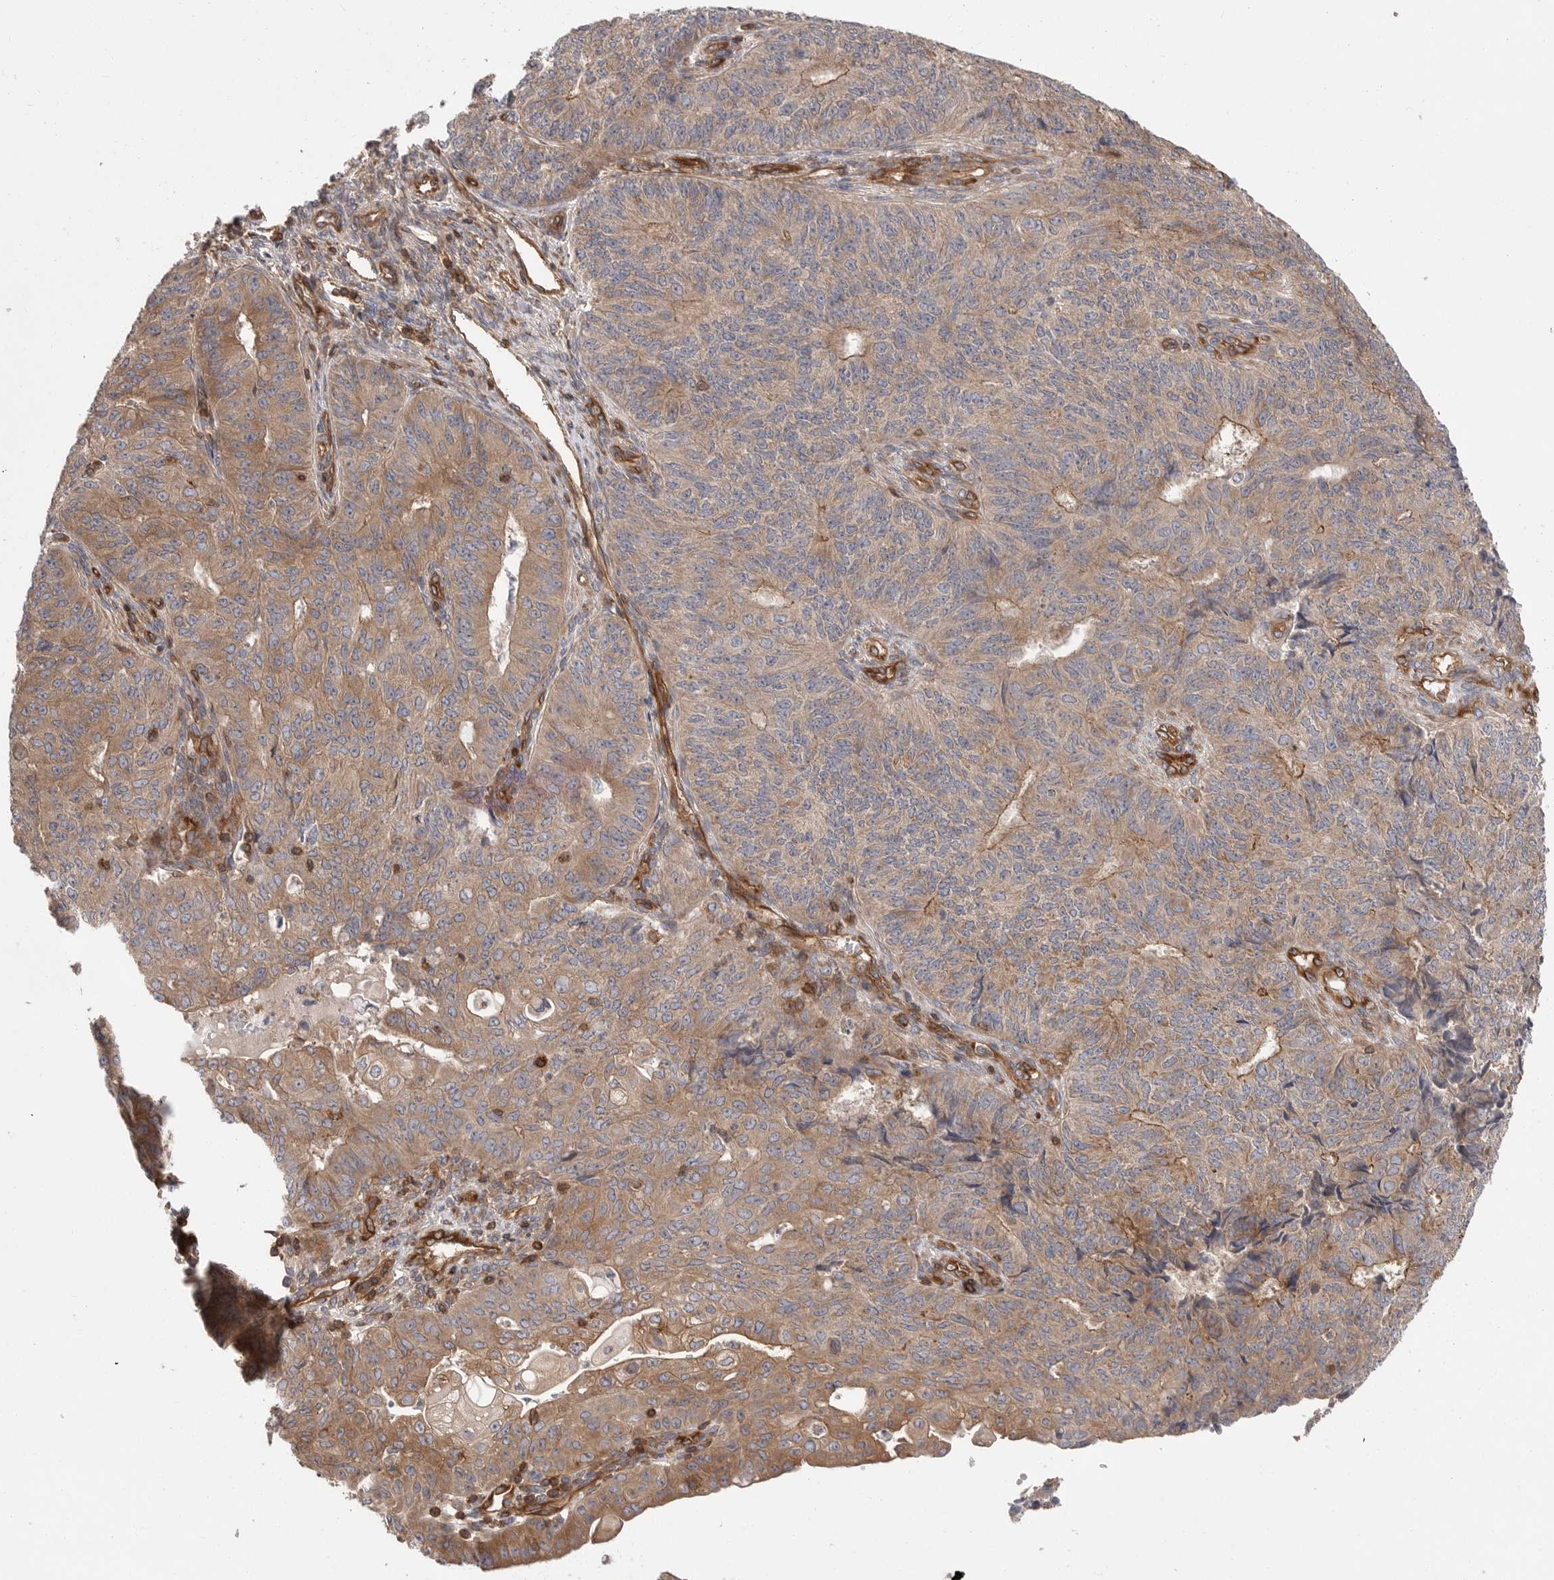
{"staining": {"intensity": "moderate", "quantity": ">75%", "location": "cytoplasmic/membranous"}, "tissue": "endometrial cancer", "cell_type": "Tumor cells", "image_type": "cancer", "snomed": [{"axis": "morphology", "description": "Adenocarcinoma, NOS"}, {"axis": "topography", "description": "Endometrium"}], "caption": "This is a micrograph of IHC staining of adenocarcinoma (endometrial), which shows moderate expression in the cytoplasmic/membranous of tumor cells.", "gene": "PRKCH", "patient": {"sex": "female", "age": 32}}